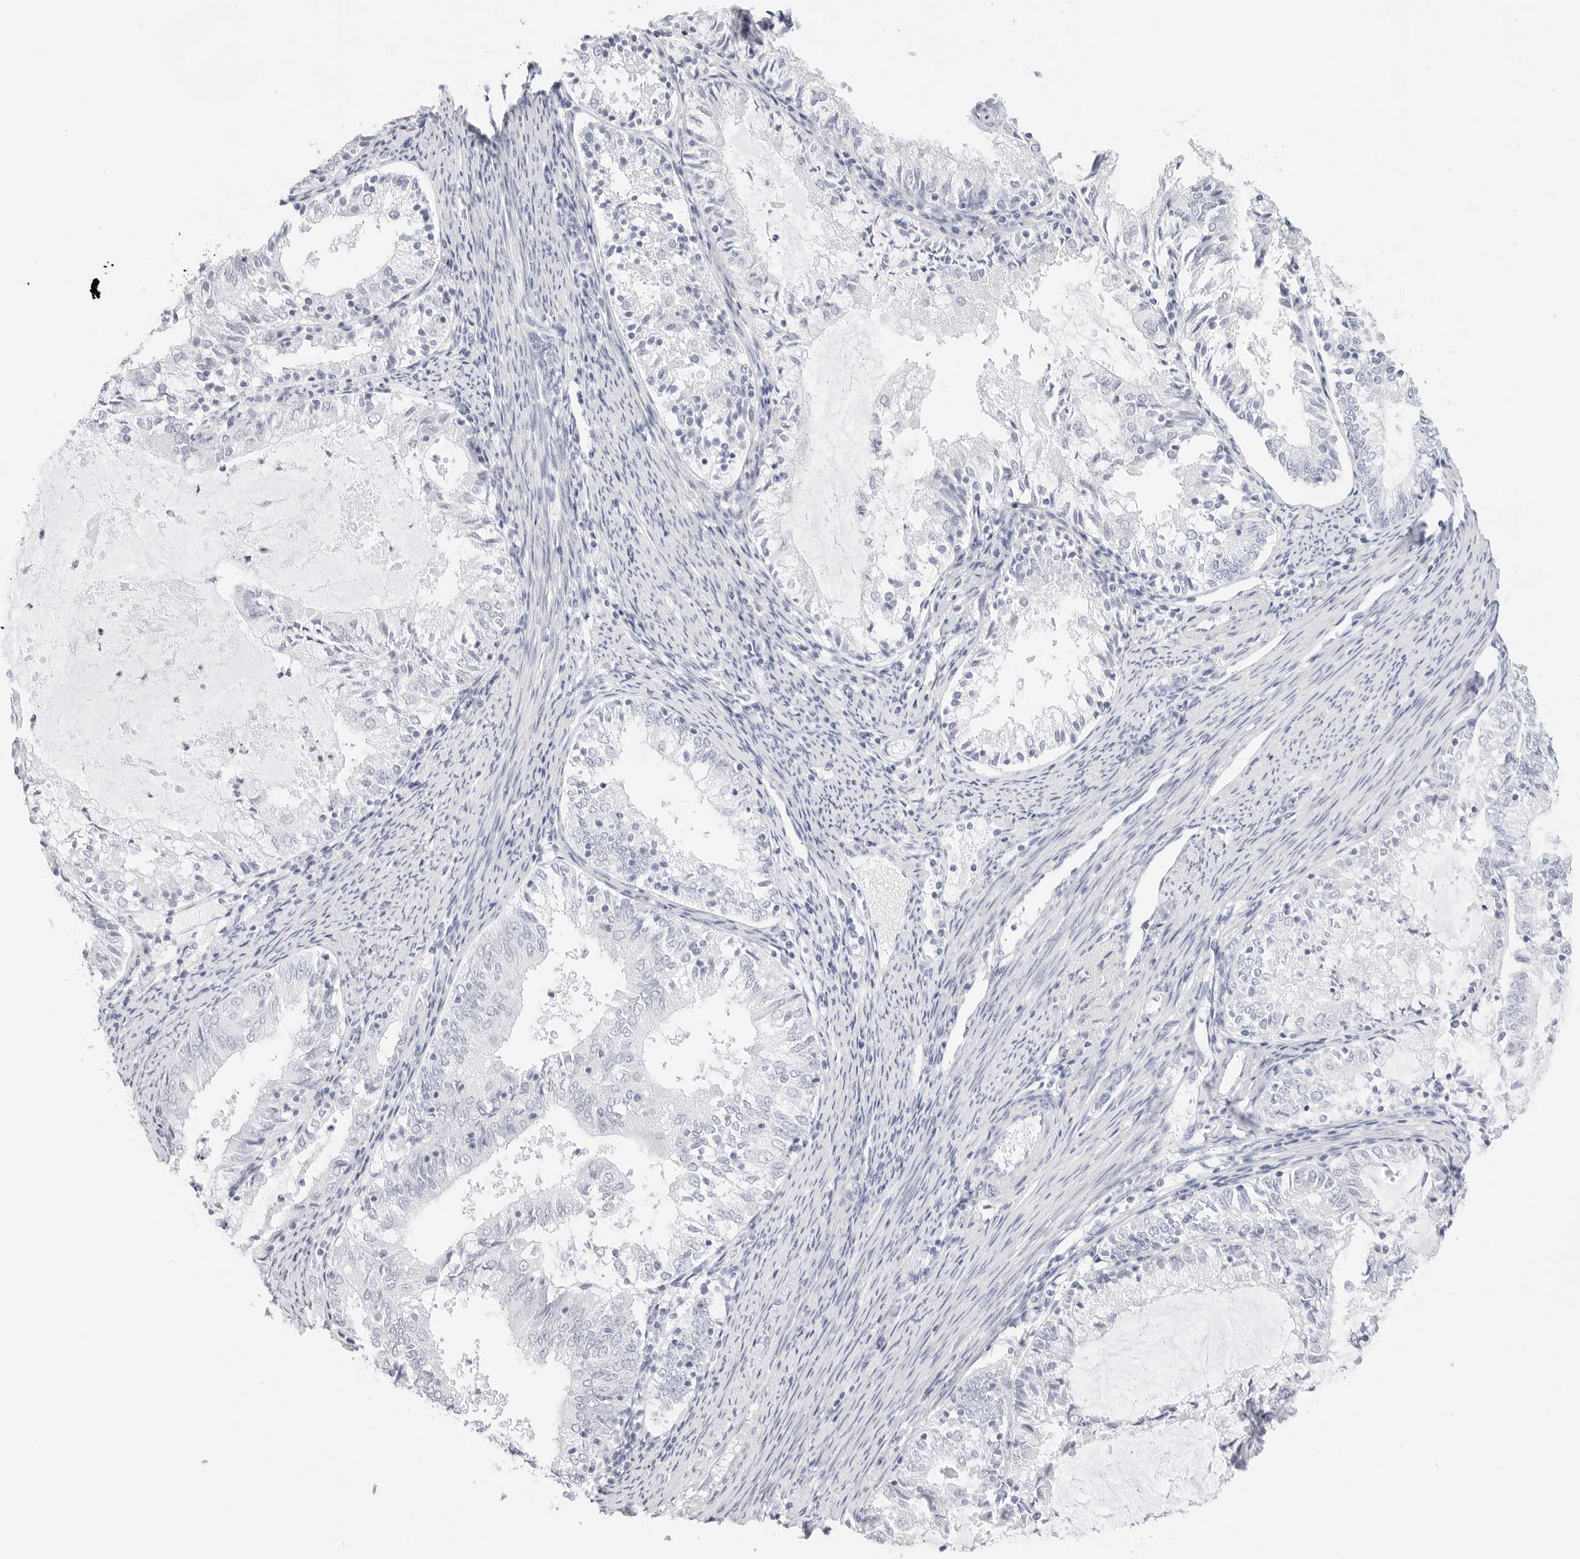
{"staining": {"intensity": "negative", "quantity": "none", "location": "none"}, "tissue": "endometrial cancer", "cell_type": "Tumor cells", "image_type": "cancer", "snomed": [{"axis": "morphology", "description": "Adenocarcinoma, NOS"}, {"axis": "topography", "description": "Endometrium"}], "caption": "Immunohistochemistry photomicrograph of endometrial cancer stained for a protein (brown), which displays no staining in tumor cells. The staining was performed using DAB (3,3'-diaminobenzidine) to visualize the protein expression in brown, while the nuclei were stained in blue with hematoxylin (Magnification: 20x).", "gene": "TFF2", "patient": {"sex": "female", "age": 57}}